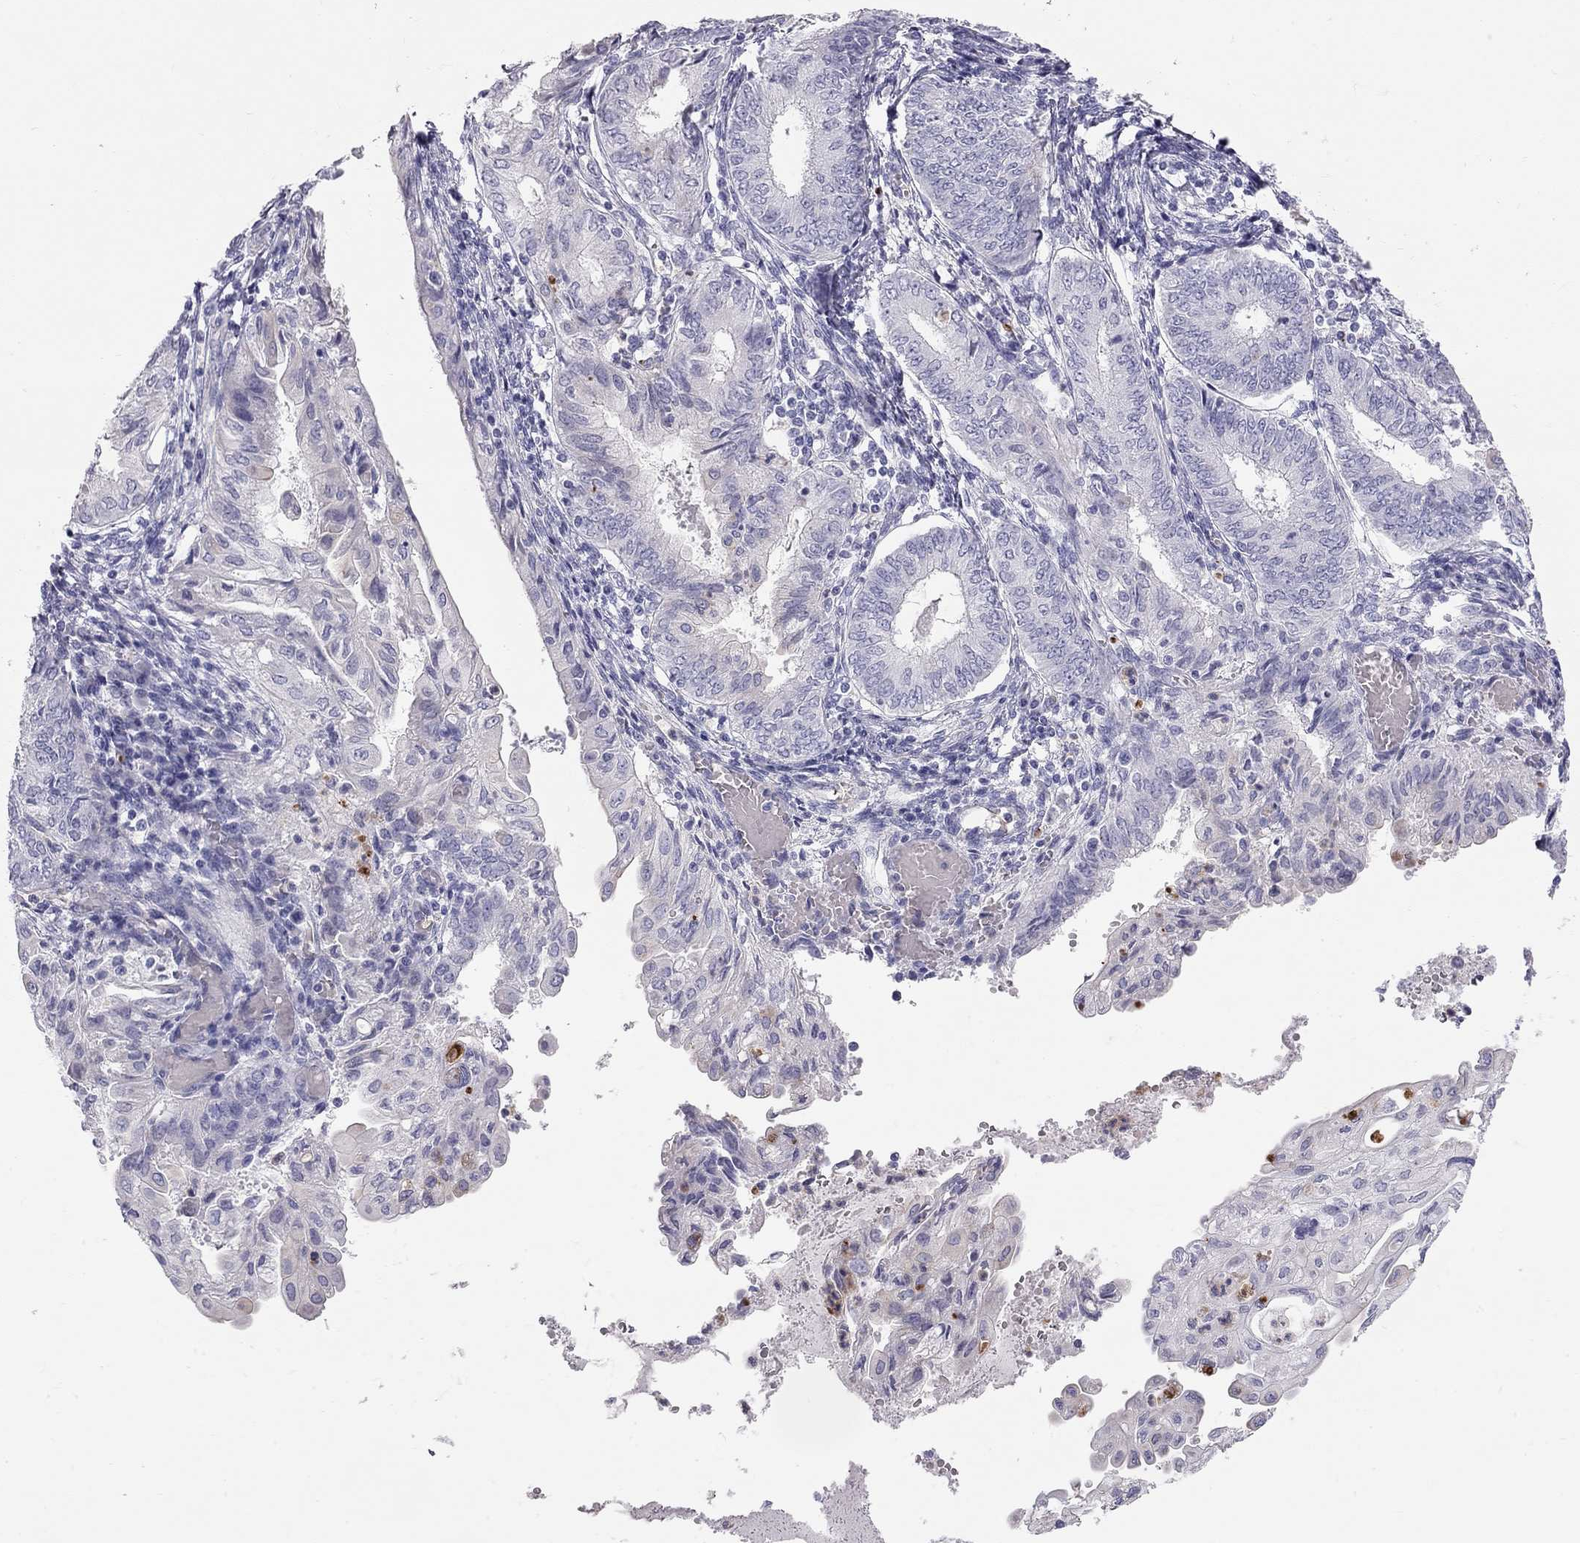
{"staining": {"intensity": "negative", "quantity": "none", "location": "none"}, "tissue": "endometrial cancer", "cell_type": "Tumor cells", "image_type": "cancer", "snomed": [{"axis": "morphology", "description": "Adenocarcinoma, NOS"}, {"axis": "topography", "description": "Endometrium"}], "caption": "Immunohistochemistry (IHC) of human endometrial adenocarcinoma reveals no expression in tumor cells.", "gene": "TDRD6", "patient": {"sex": "female", "age": 68}}